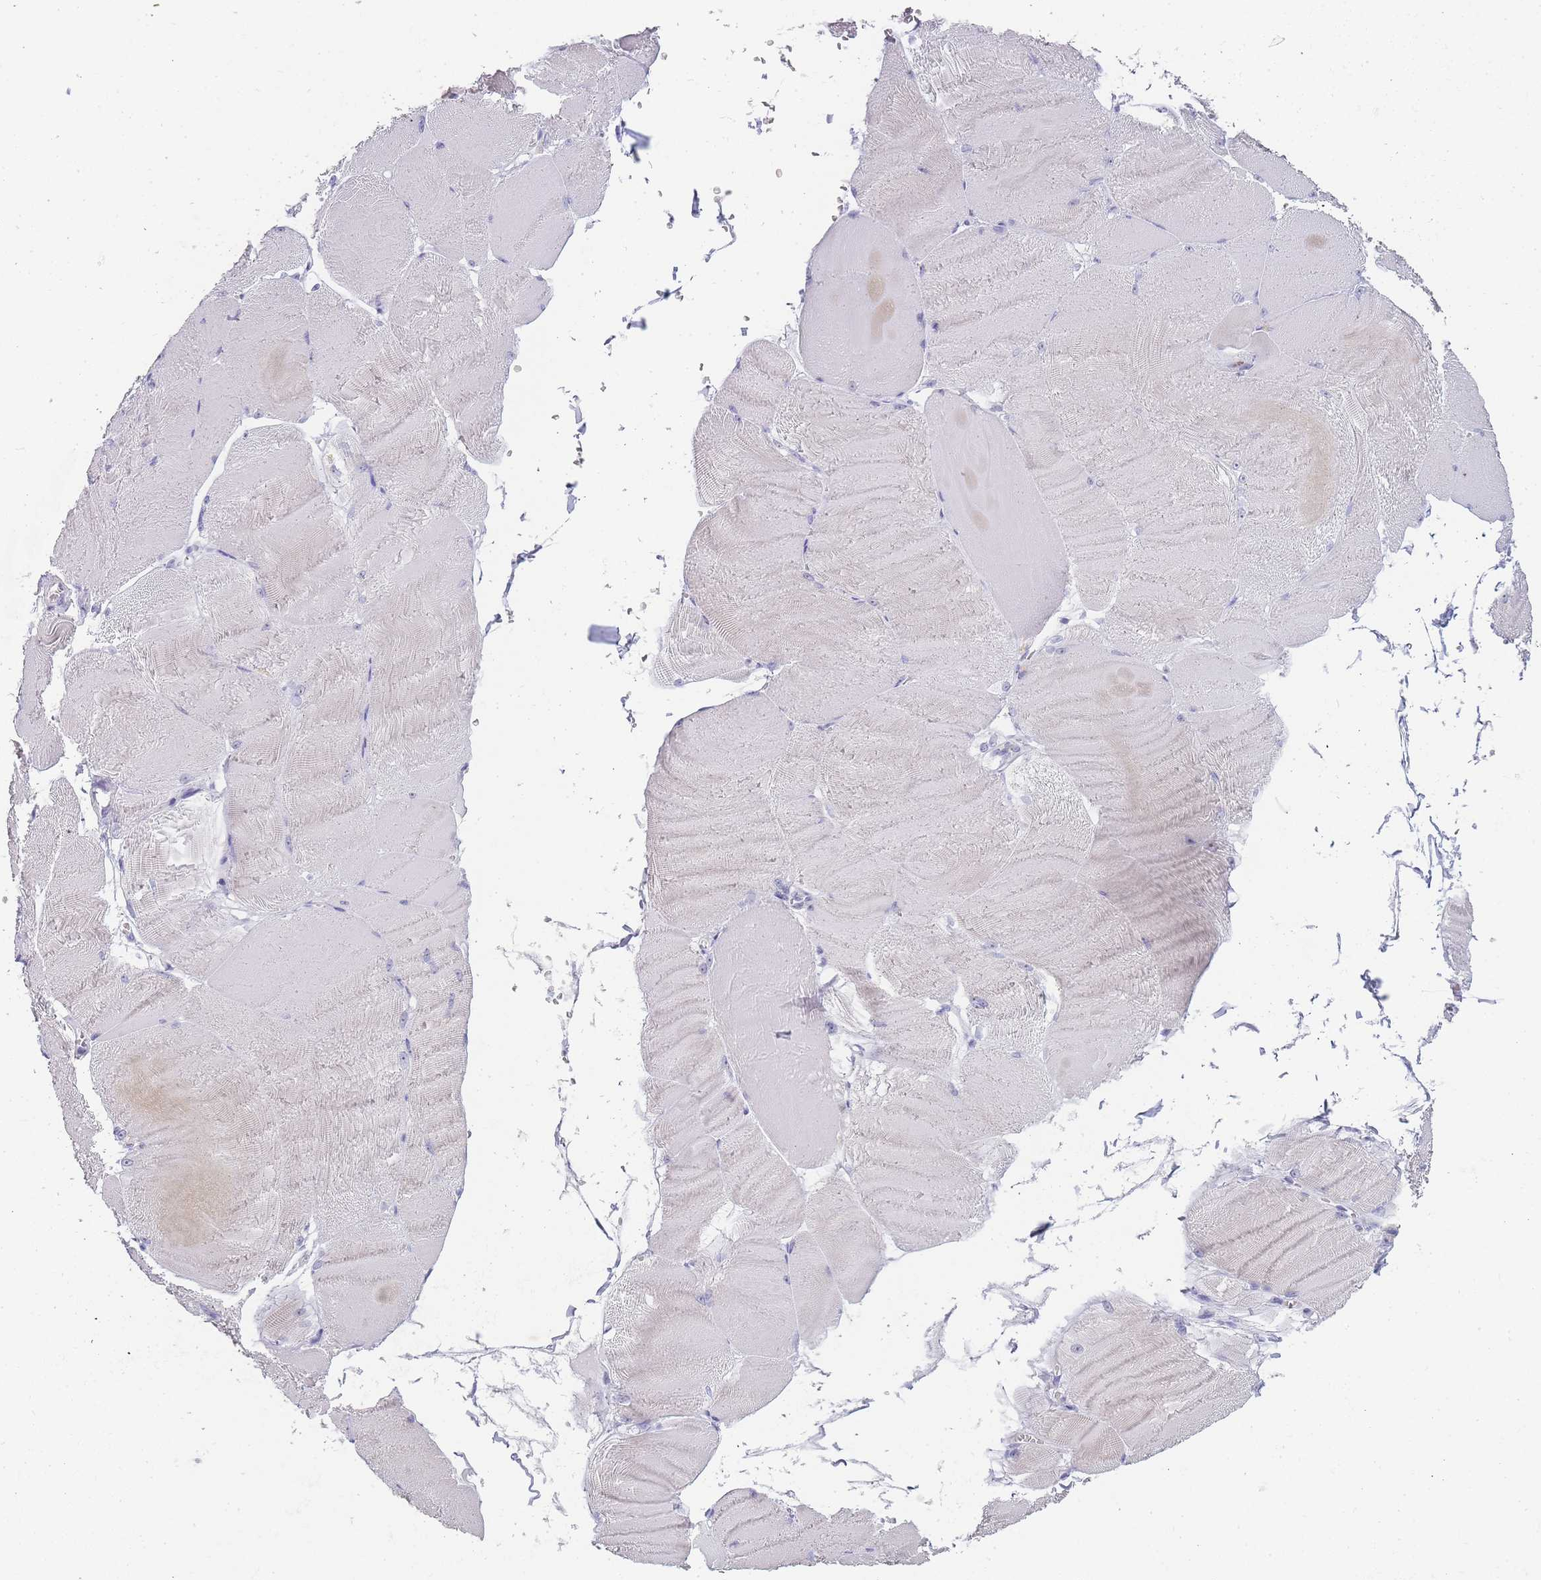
{"staining": {"intensity": "negative", "quantity": "none", "location": "none"}, "tissue": "skeletal muscle", "cell_type": "Myocytes", "image_type": "normal", "snomed": [{"axis": "morphology", "description": "Normal tissue, NOS"}, {"axis": "morphology", "description": "Basal cell carcinoma"}, {"axis": "topography", "description": "Skeletal muscle"}], "caption": "The micrograph shows no significant expression in myocytes of skeletal muscle. Brightfield microscopy of IHC stained with DAB (3,3'-diaminobenzidine) (brown) and hematoxylin (blue), captured at high magnification.", "gene": "NOP14", "patient": {"sex": "female", "age": 64}}